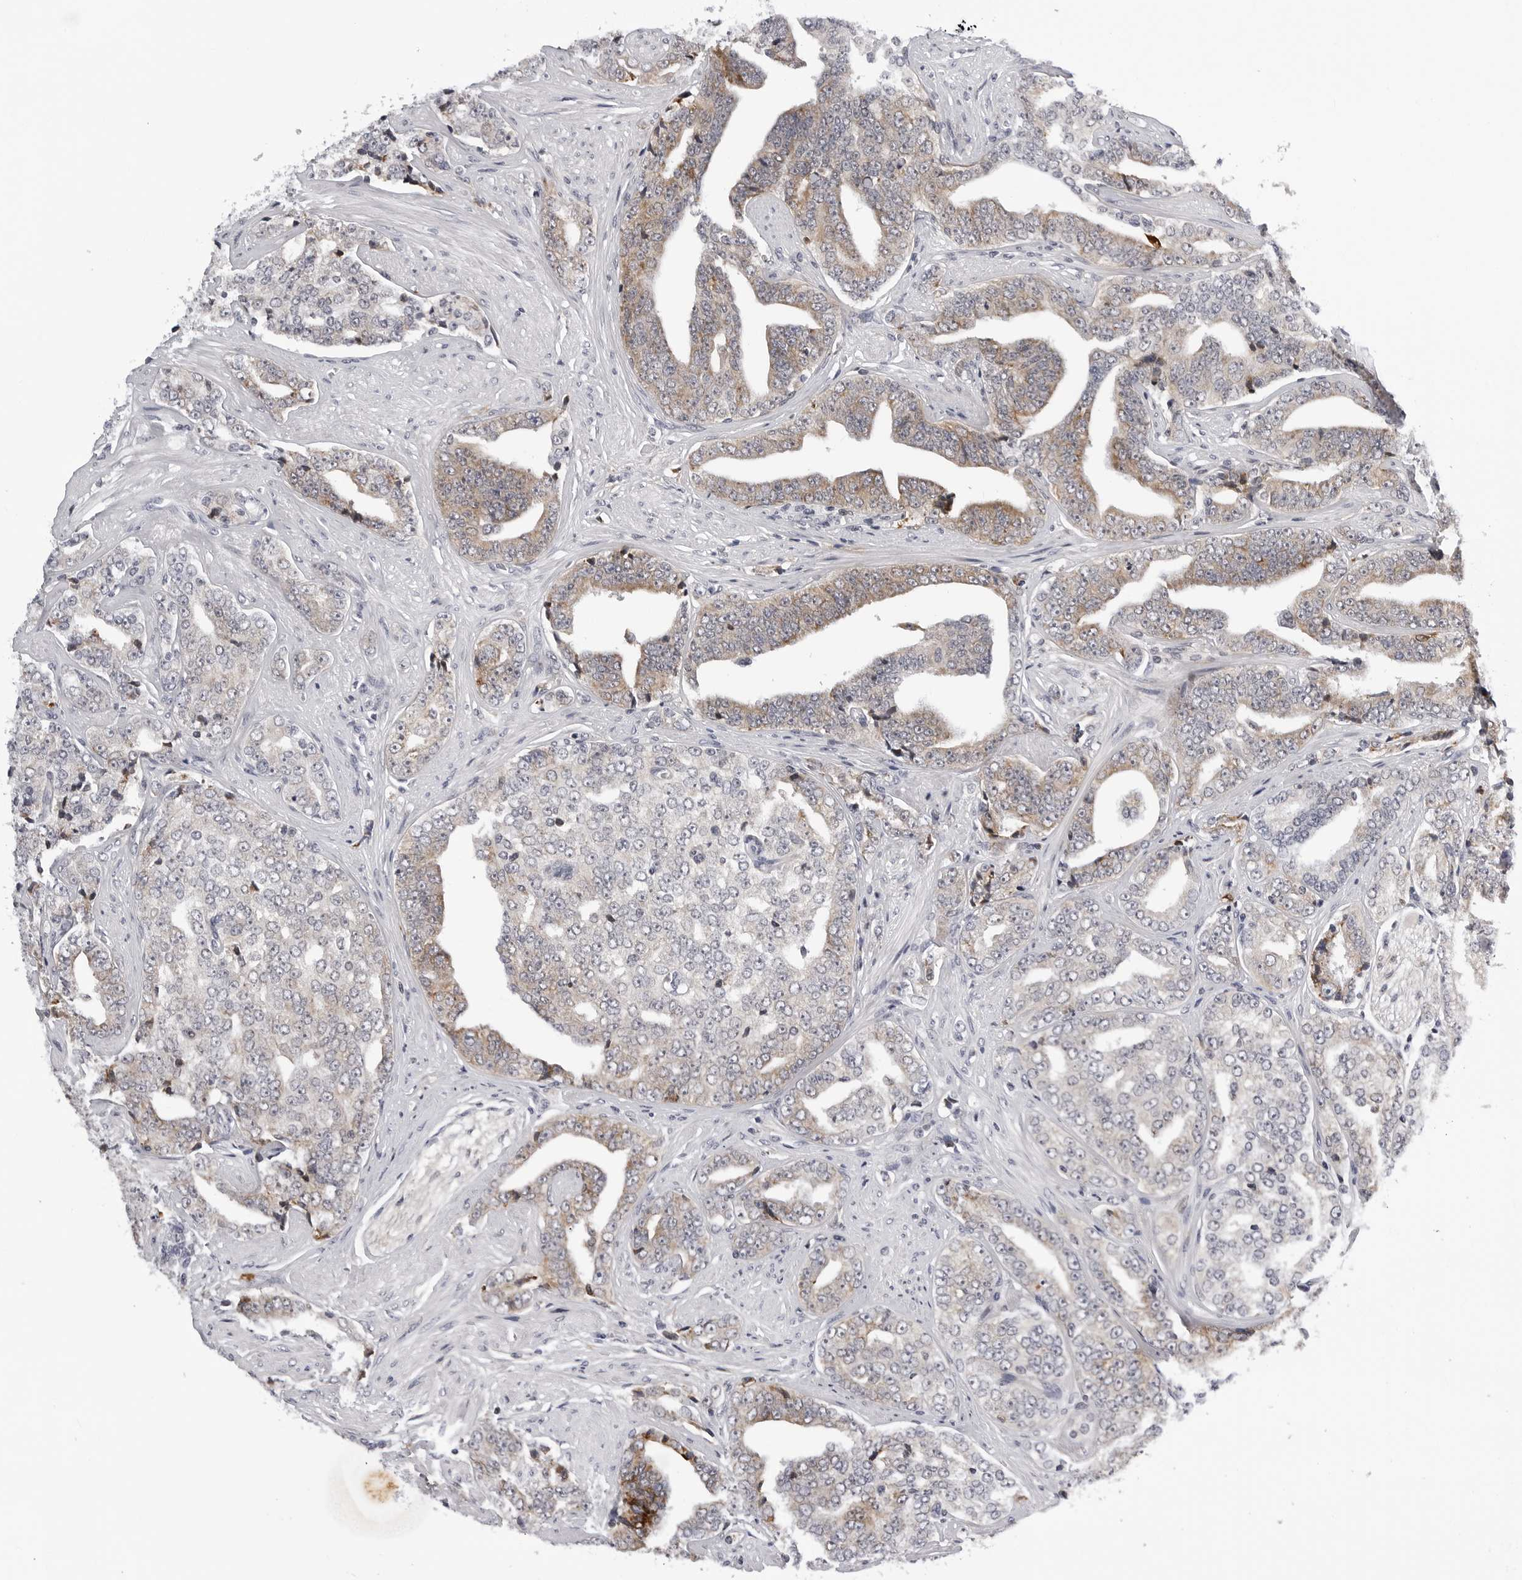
{"staining": {"intensity": "weak", "quantity": "25%-75%", "location": "cytoplasmic/membranous"}, "tissue": "prostate cancer", "cell_type": "Tumor cells", "image_type": "cancer", "snomed": [{"axis": "morphology", "description": "Adenocarcinoma, High grade"}, {"axis": "topography", "description": "Prostate"}], "caption": "This histopathology image demonstrates IHC staining of prostate cancer, with low weak cytoplasmic/membranous staining in about 25%-75% of tumor cells.", "gene": "CDK20", "patient": {"sex": "male", "age": 71}}